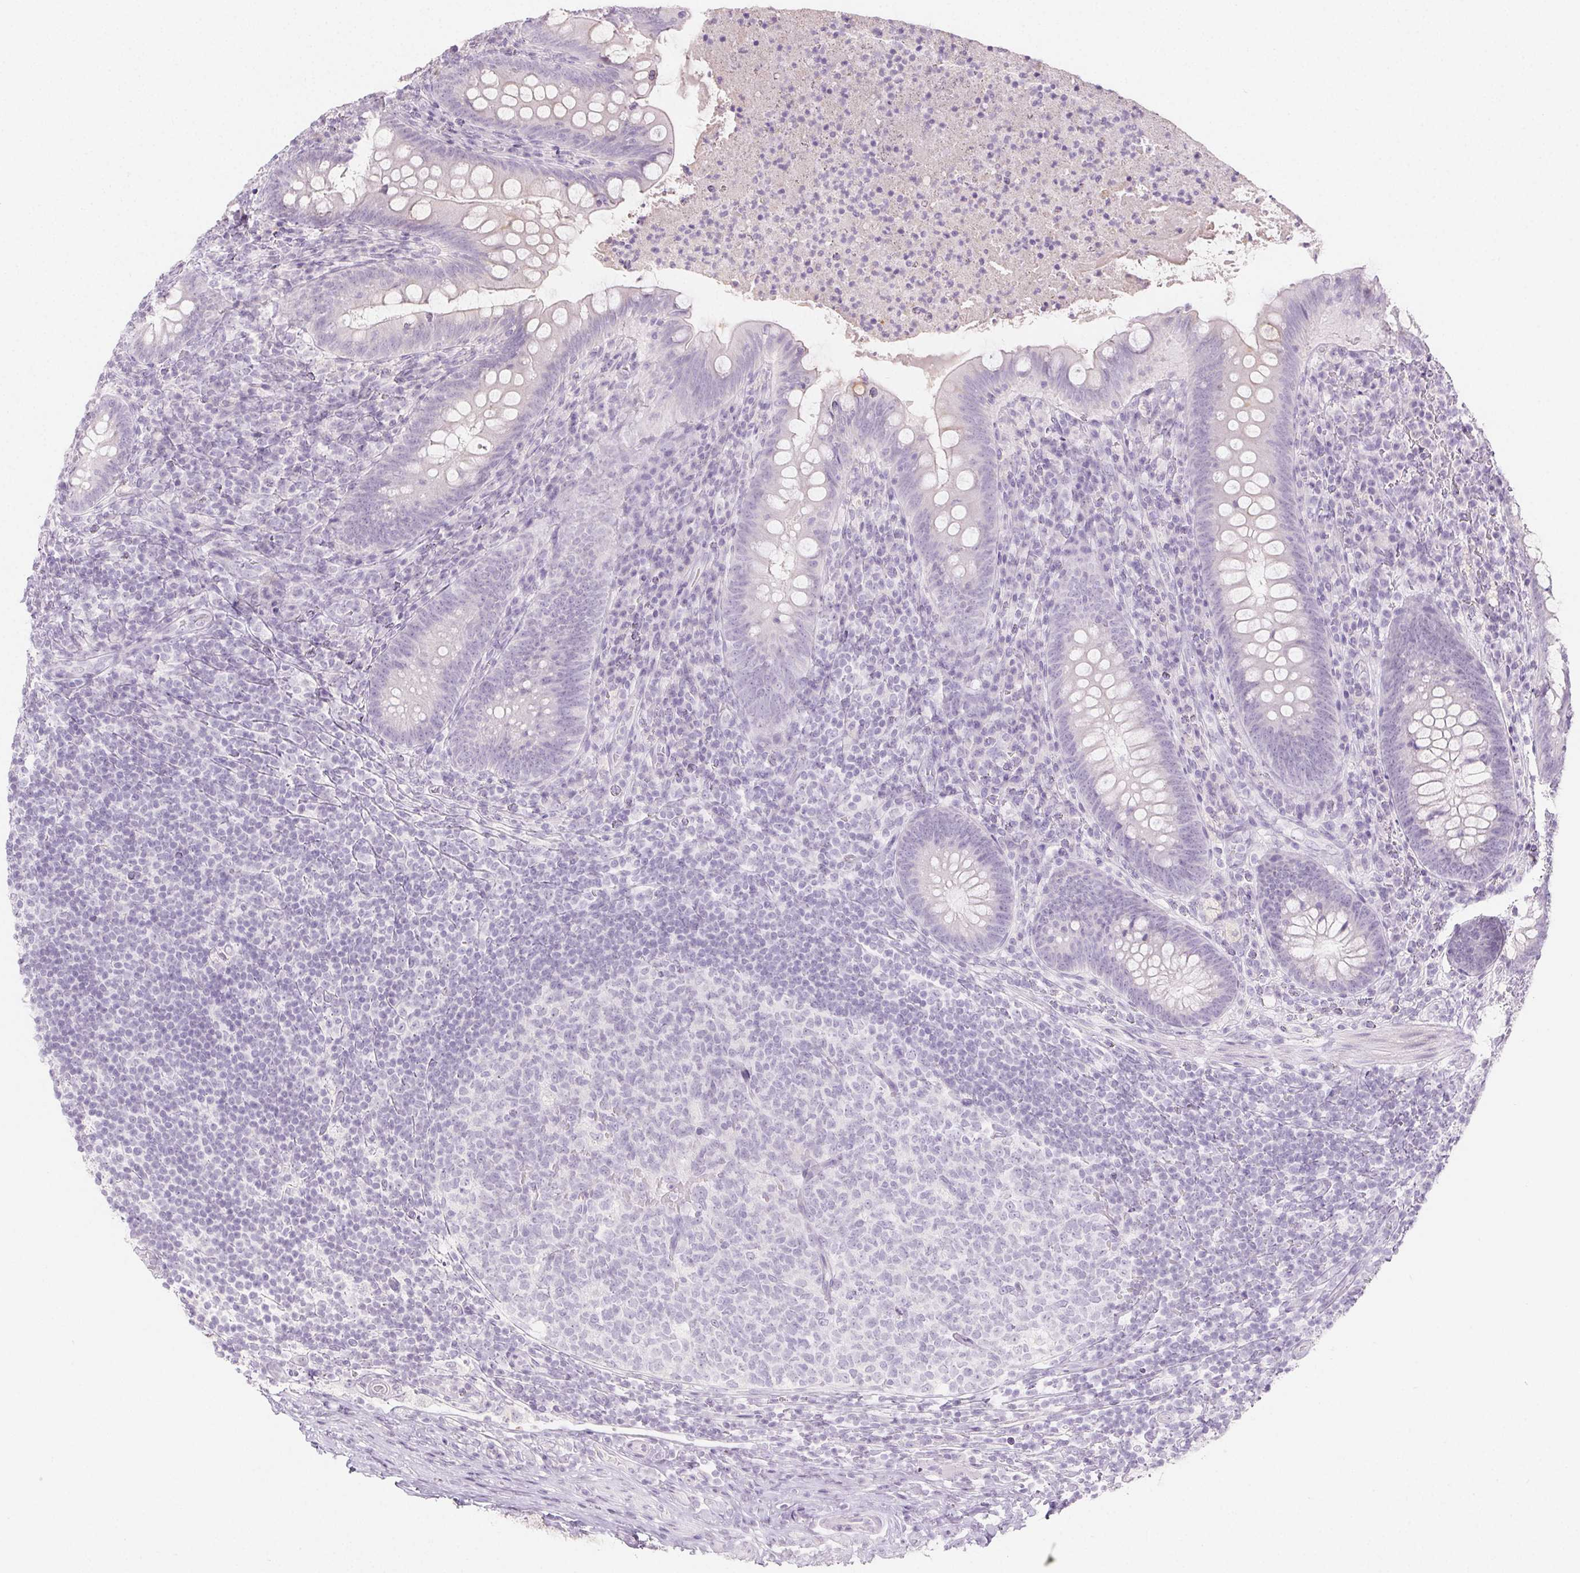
{"staining": {"intensity": "negative", "quantity": "none", "location": "none"}, "tissue": "appendix", "cell_type": "Glandular cells", "image_type": "normal", "snomed": [{"axis": "morphology", "description": "Normal tissue, NOS"}, {"axis": "topography", "description": "Appendix"}], "caption": "This photomicrograph is of benign appendix stained with IHC to label a protein in brown with the nuclei are counter-stained blue. There is no expression in glandular cells.", "gene": "PI3", "patient": {"sex": "male", "age": 47}}